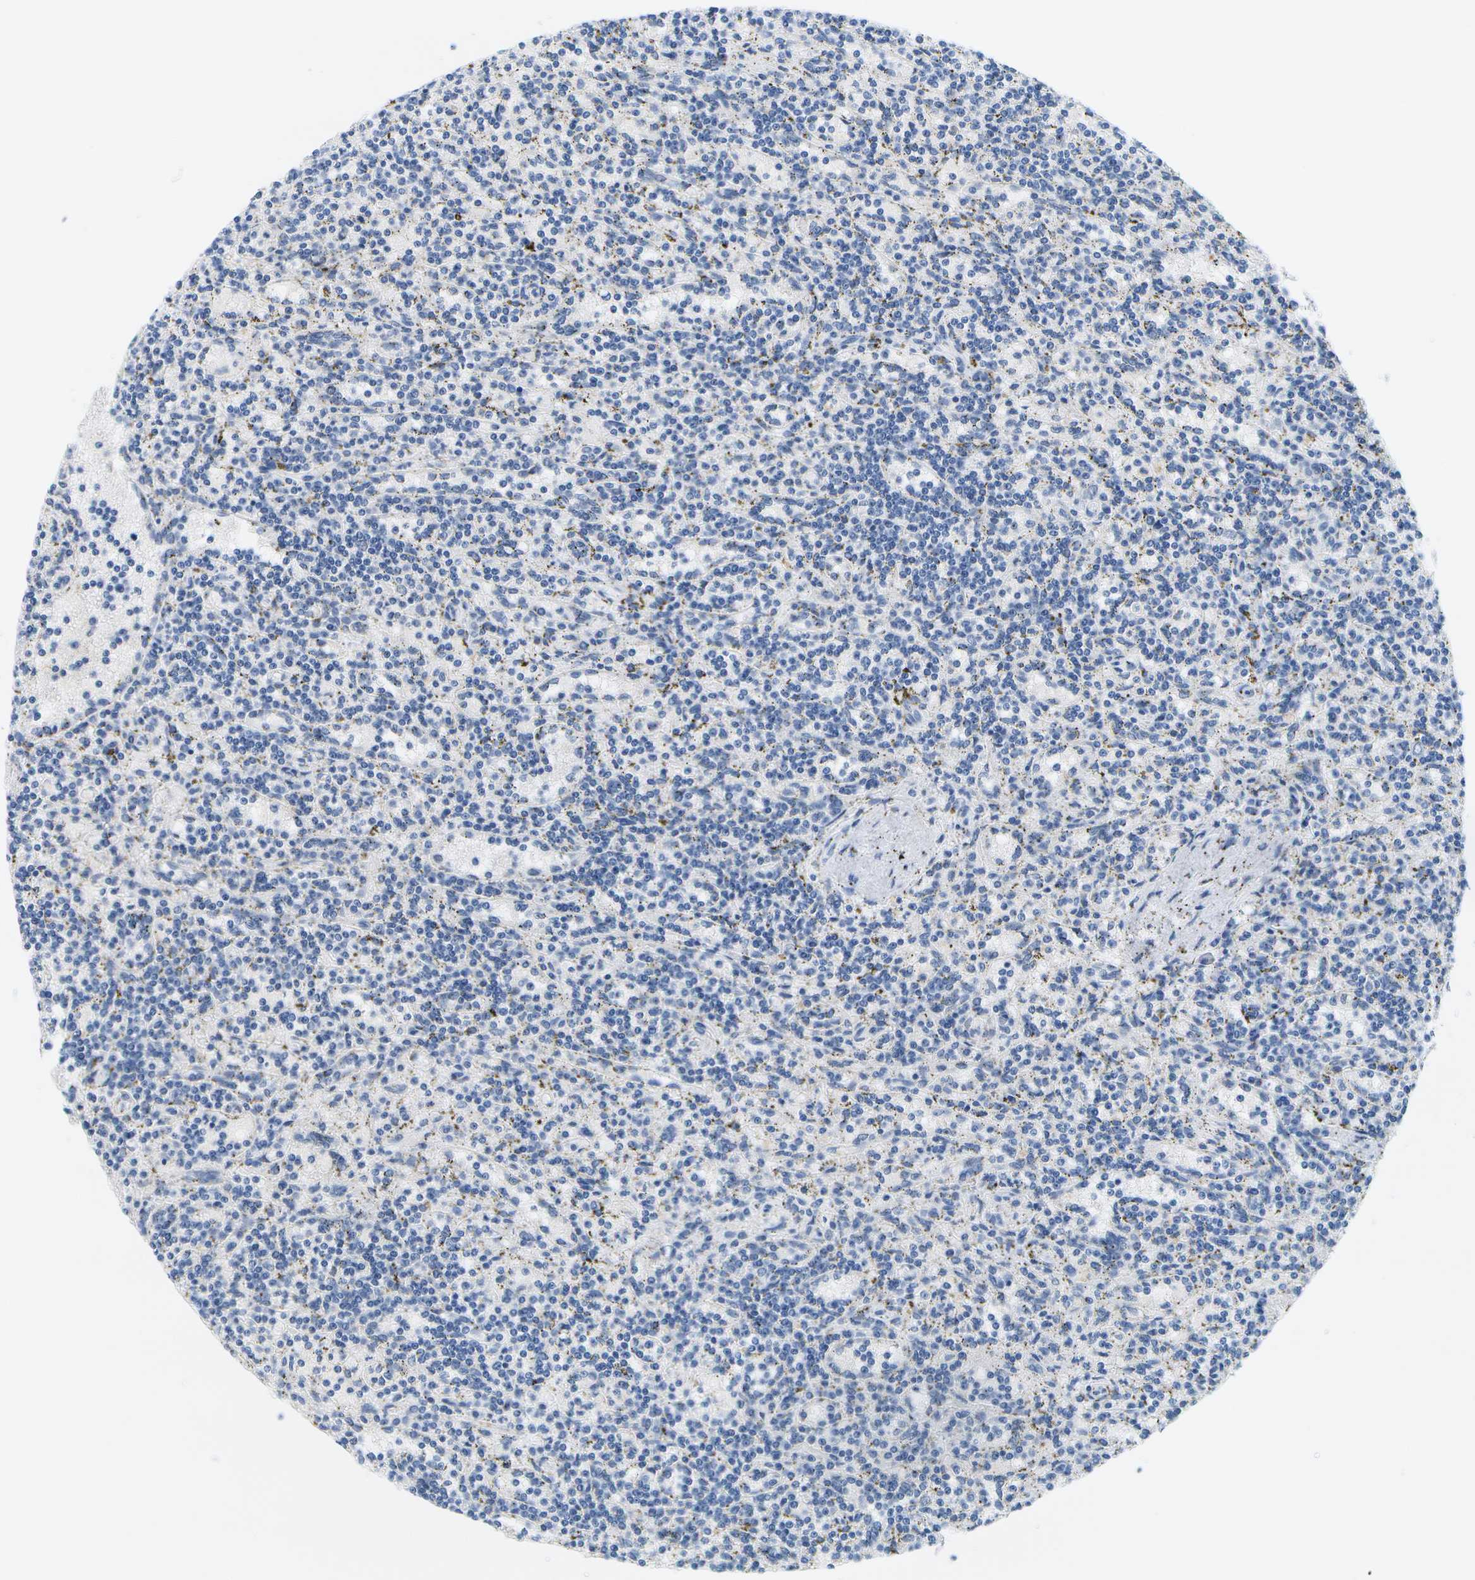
{"staining": {"intensity": "negative", "quantity": "none", "location": "none"}, "tissue": "lymphoma", "cell_type": "Tumor cells", "image_type": "cancer", "snomed": [{"axis": "morphology", "description": "Malignant lymphoma, non-Hodgkin's type, Low grade"}, {"axis": "topography", "description": "Spleen"}], "caption": "Low-grade malignant lymphoma, non-Hodgkin's type was stained to show a protein in brown. There is no significant staining in tumor cells.", "gene": "SERPINA1", "patient": {"sex": "male", "age": 73}}